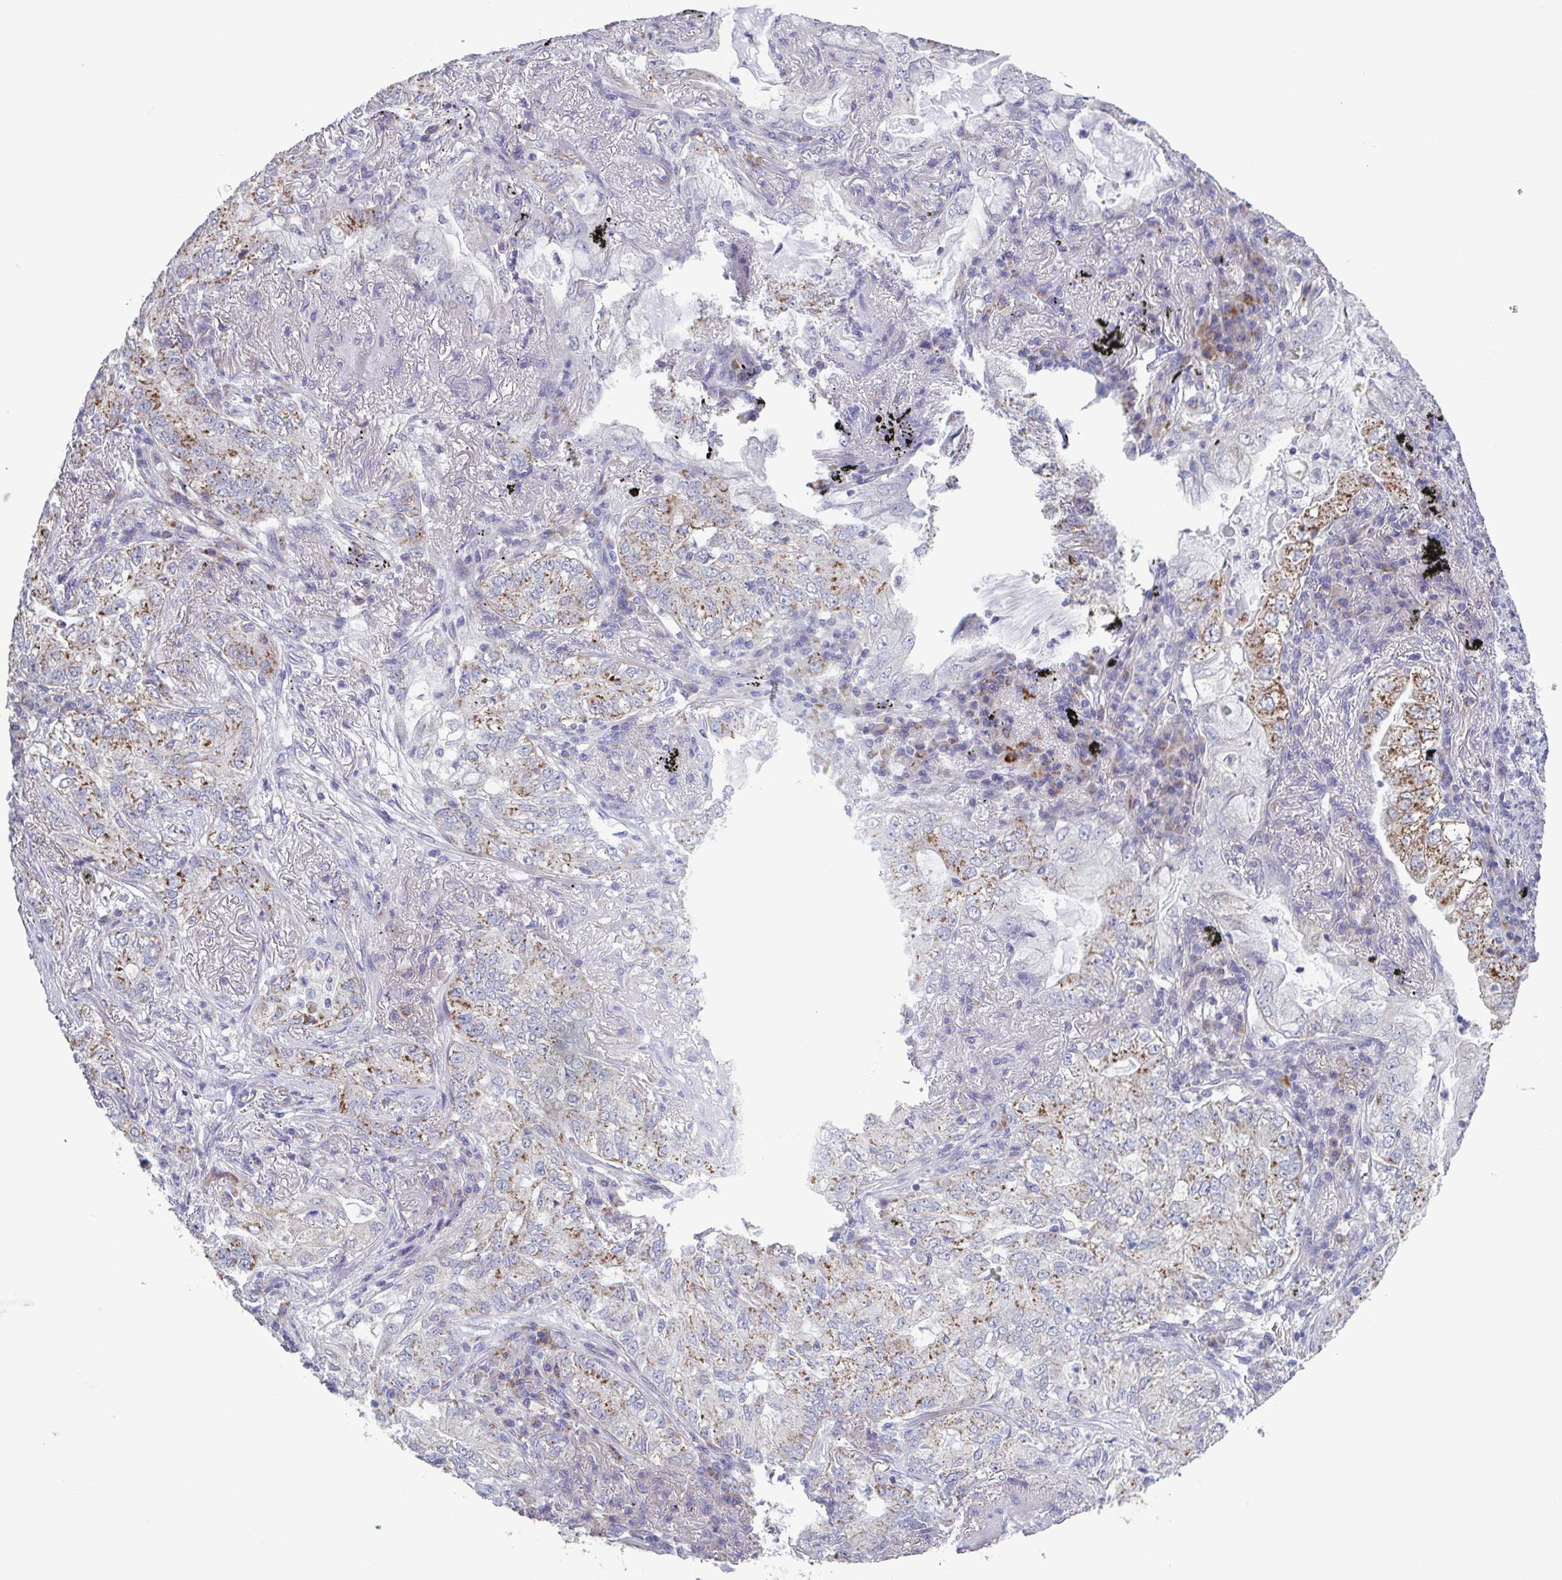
{"staining": {"intensity": "moderate", "quantity": "25%-75%", "location": "cytoplasmic/membranous"}, "tissue": "lung cancer", "cell_type": "Tumor cells", "image_type": "cancer", "snomed": [{"axis": "morphology", "description": "Adenocarcinoma, NOS"}, {"axis": "topography", "description": "Lung"}], "caption": "Human lung adenocarcinoma stained for a protein (brown) shows moderate cytoplasmic/membranous positive expression in about 25%-75% of tumor cells.", "gene": "GLDC", "patient": {"sex": "female", "age": 73}}